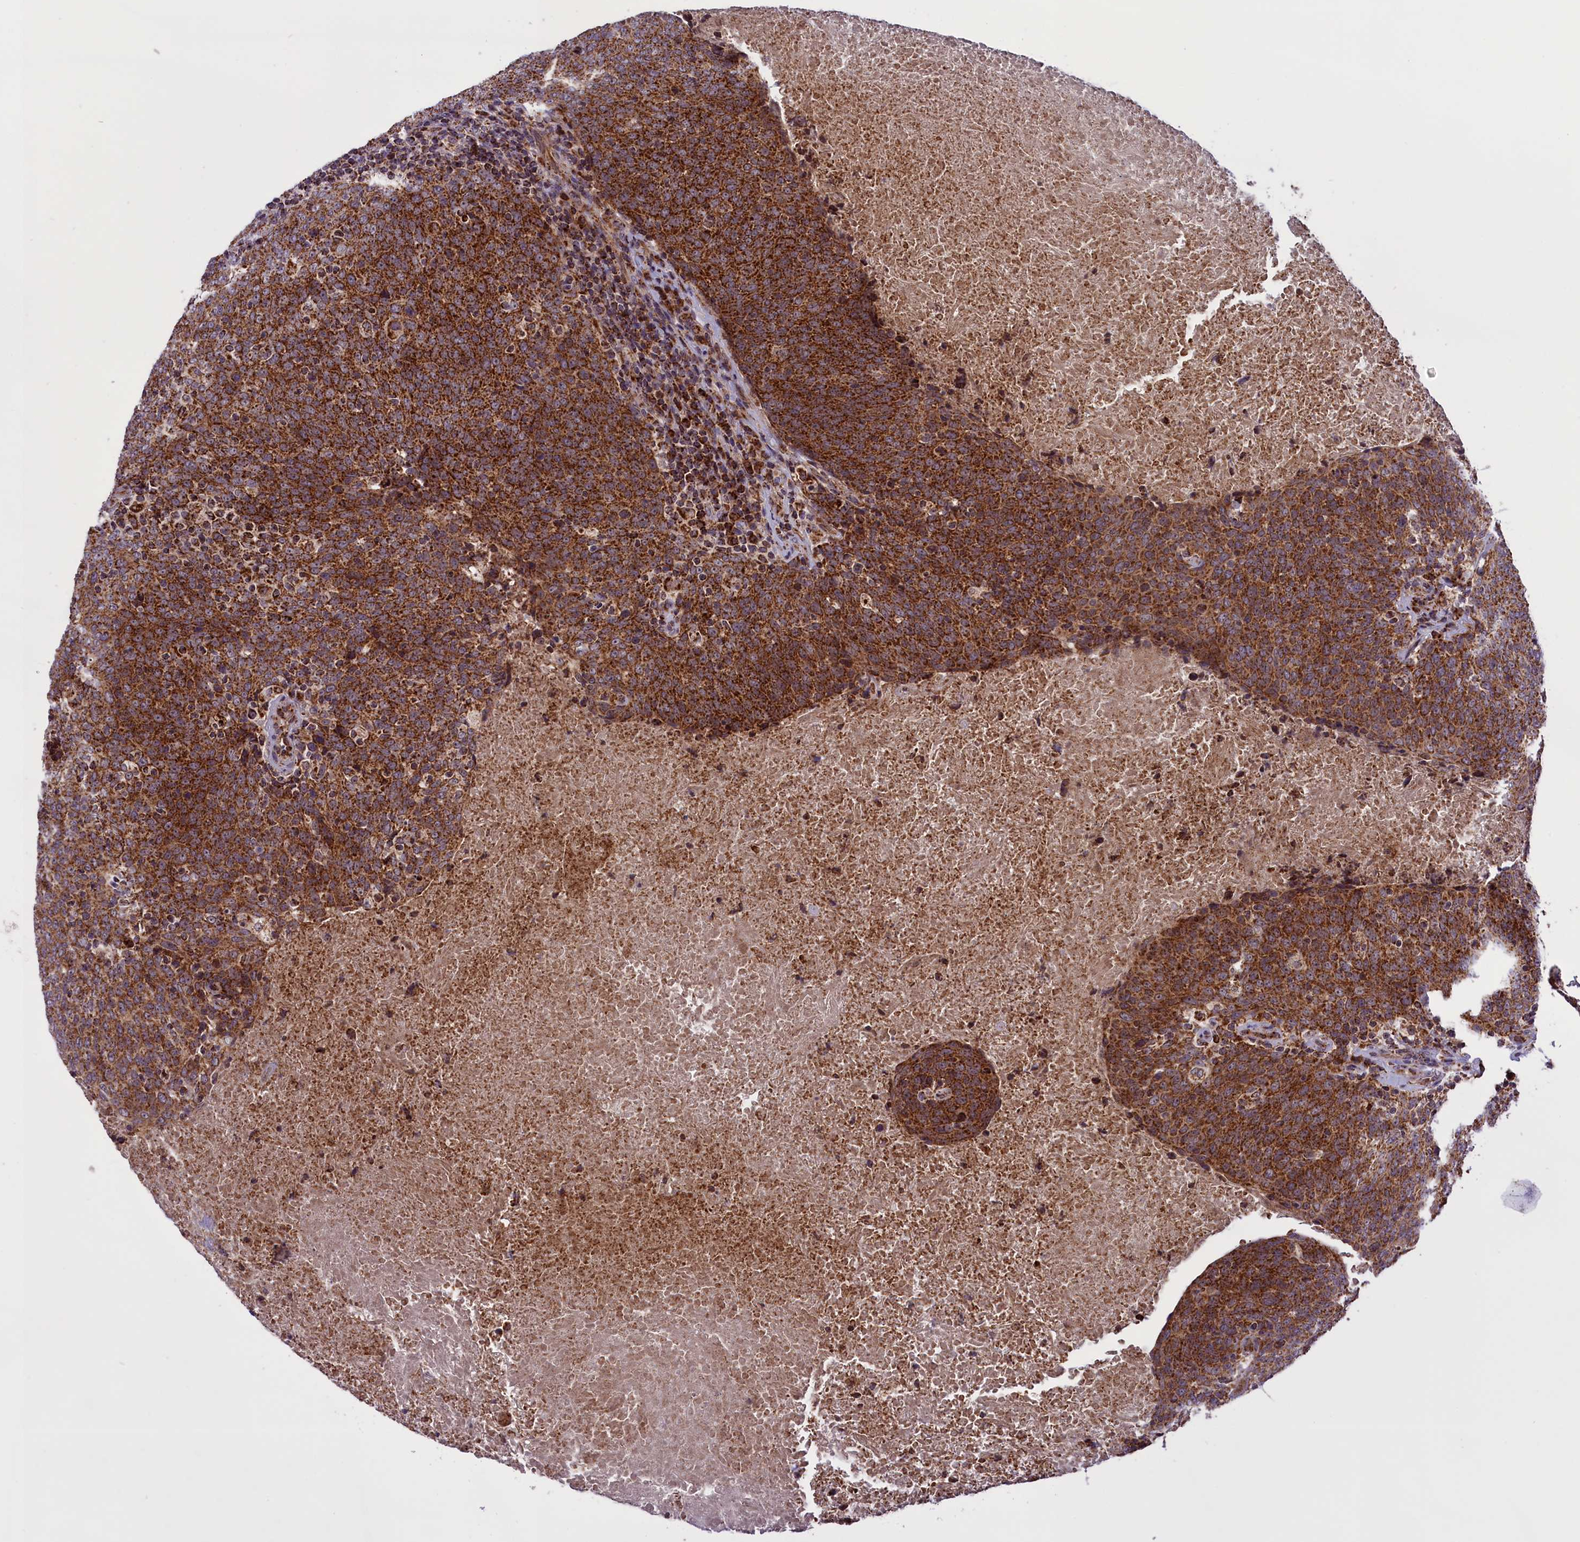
{"staining": {"intensity": "strong", "quantity": ">75%", "location": "cytoplasmic/membranous"}, "tissue": "head and neck cancer", "cell_type": "Tumor cells", "image_type": "cancer", "snomed": [{"axis": "morphology", "description": "Squamous cell carcinoma, NOS"}, {"axis": "morphology", "description": "Squamous cell carcinoma, metastatic, NOS"}, {"axis": "topography", "description": "Lymph node"}, {"axis": "topography", "description": "Head-Neck"}], "caption": "A histopathology image showing strong cytoplasmic/membranous staining in about >75% of tumor cells in head and neck cancer, as visualized by brown immunohistochemical staining.", "gene": "NDUFS5", "patient": {"sex": "male", "age": 62}}